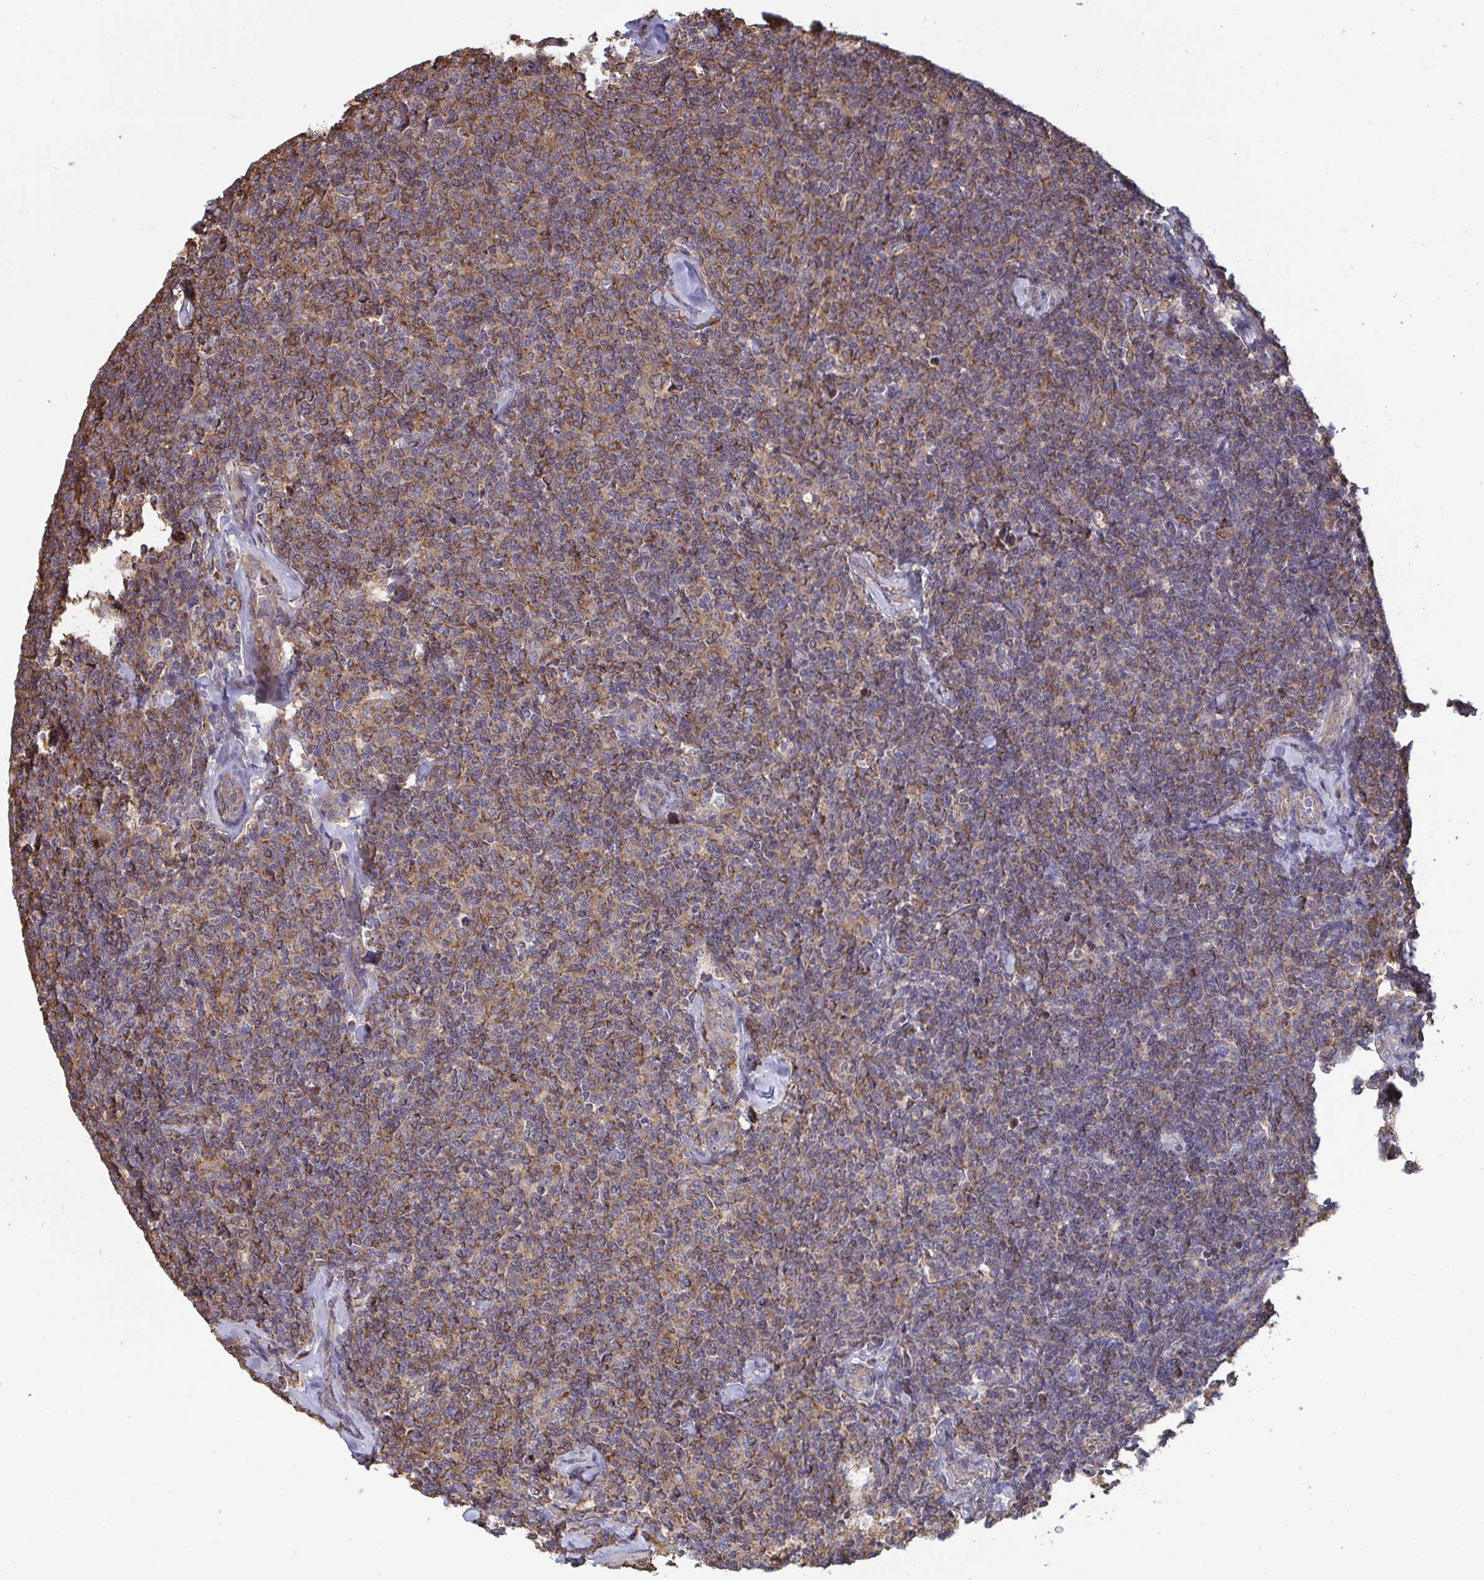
{"staining": {"intensity": "weak", "quantity": "25%-75%", "location": "cytoplasmic/membranous"}, "tissue": "lymphoma", "cell_type": "Tumor cells", "image_type": "cancer", "snomed": [{"axis": "morphology", "description": "Malignant lymphoma, non-Hodgkin's type, Low grade"}, {"axis": "topography", "description": "Lymph node"}], "caption": "Protein staining exhibits weak cytoplasmic/membranous staining in approximately 25%-75% of tumor cells in lymphoma. (DAB (3,3'-diaminobenzidine) IHC with brightfield microscopy, high magnification).", "gene": "ISCU", "patient": {"sex": "female", "age": 56}}